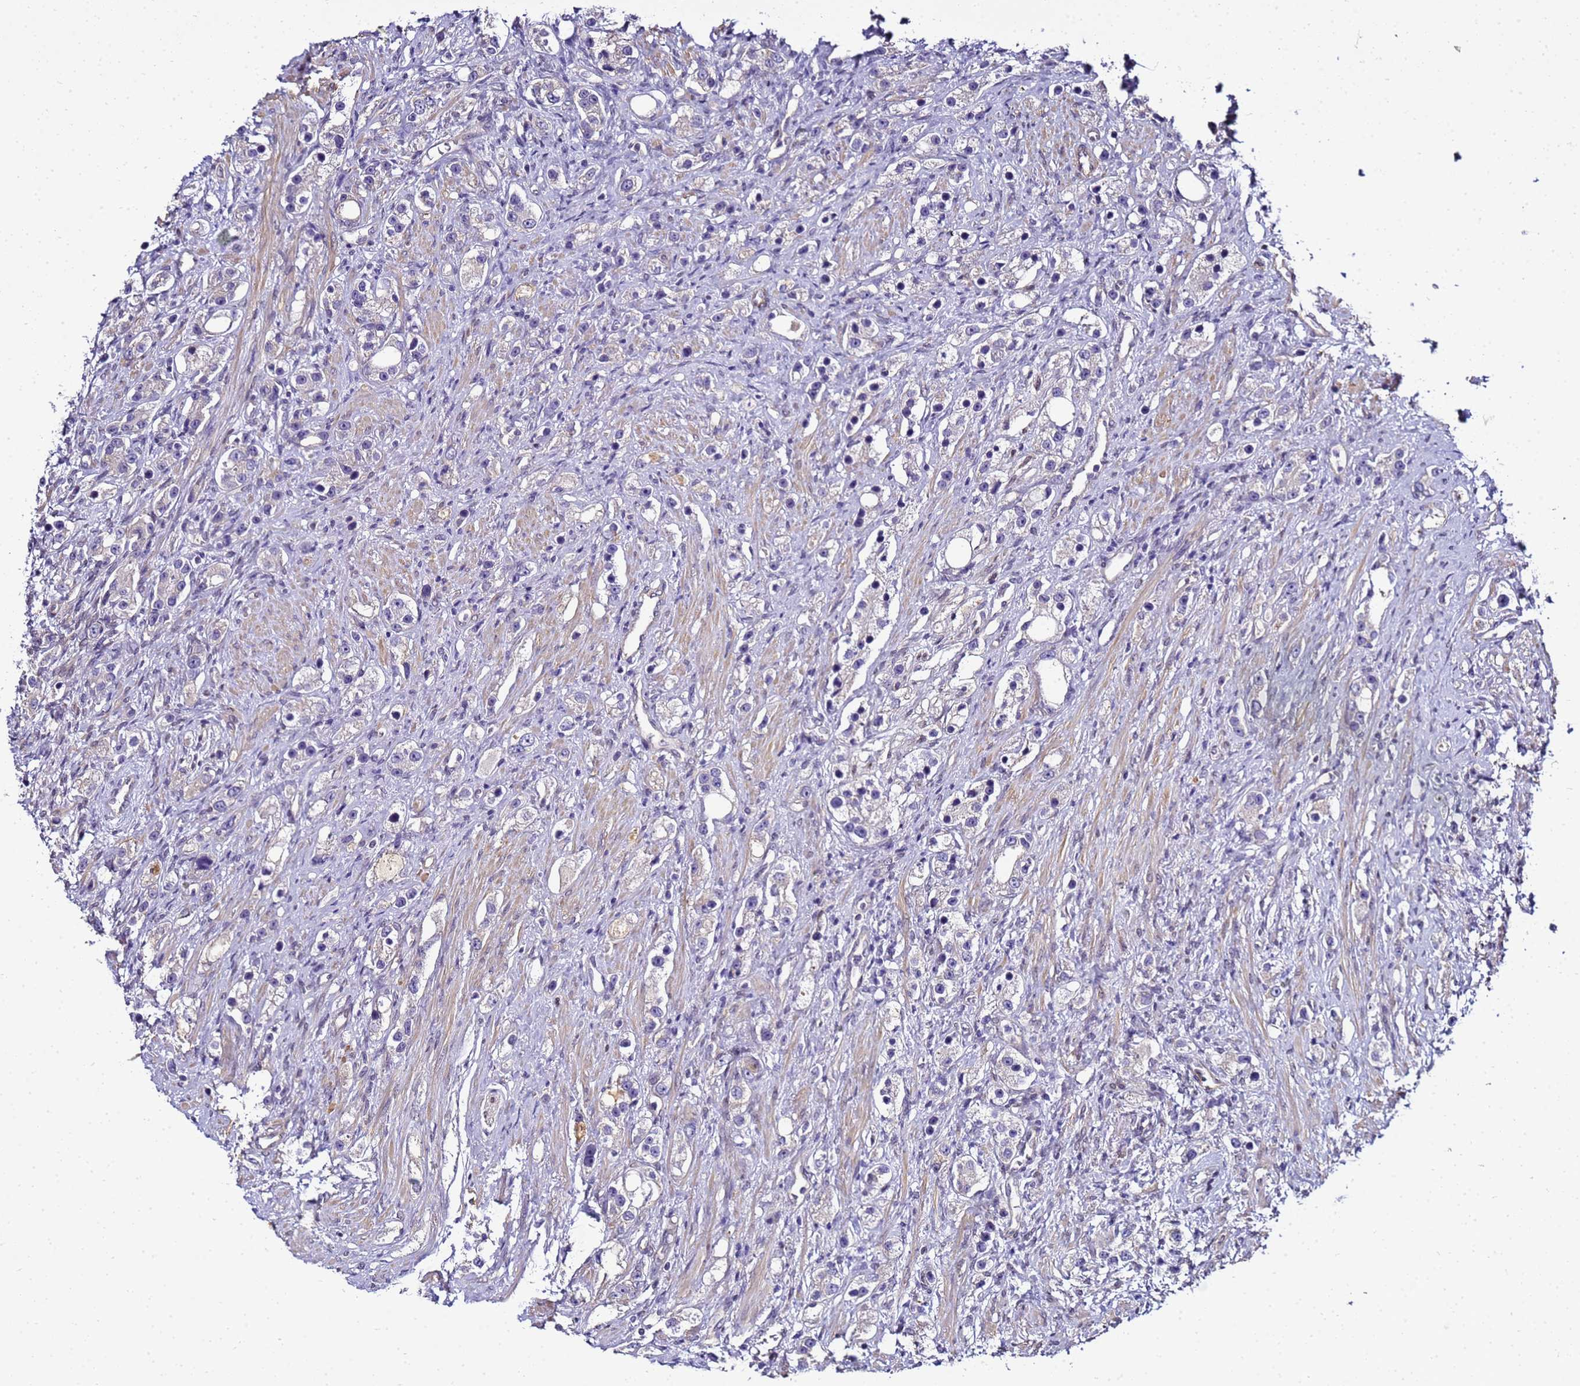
{"staining": {"intensity": "negative", "quantity": "none", "location": "none"}, "tissue": "prostate cancer", "cell_type": "Tumor cells", "image_type": "cancer", "snomed": [{"axis": "morphology", "description": "Adenocarcinoma, High grade"}, {"axis": "topography", "description": "Prostate"}], "caption": "The photomicrograph demonstrates no significant expression in tumor cells of prostate cancer (adenocarcinoma (high-grade)).", "gene": "FAM166B", "patient": {"sex": "male", "age": 63}}